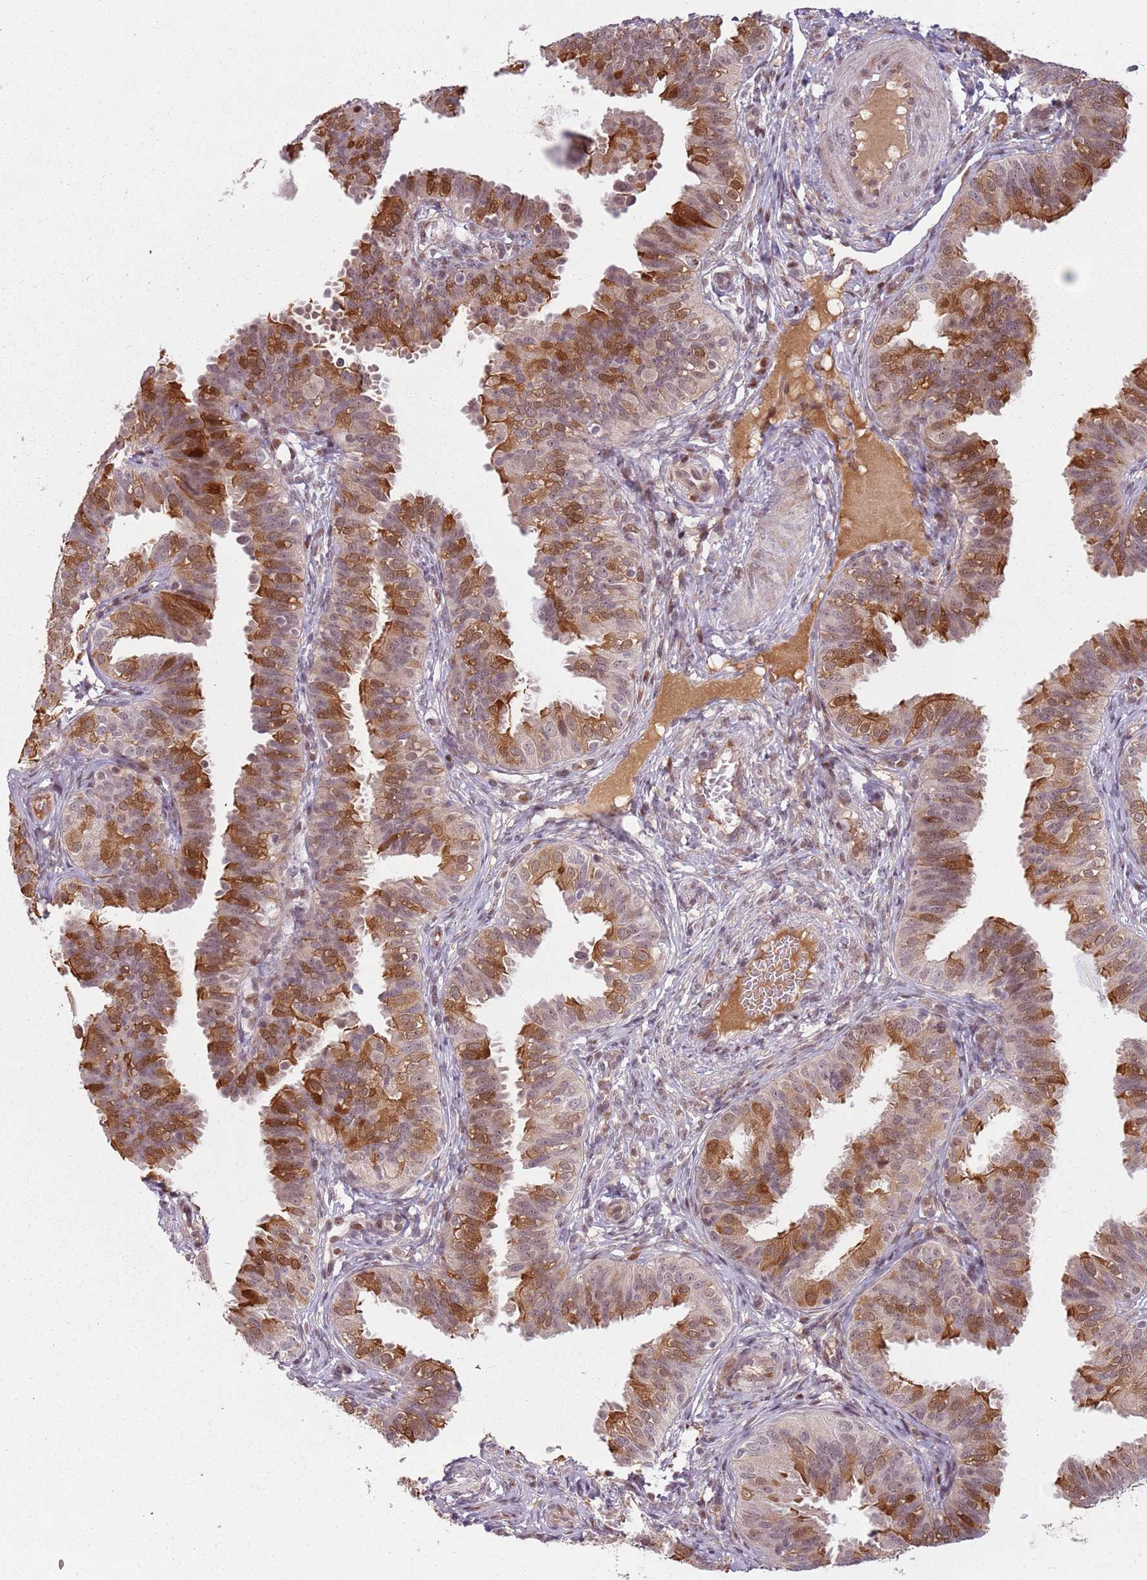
{"staining": {"intensity": "moderate", "quantity": "25%-75%", "location": "cytoplasmic/membranous,nuclear"}, "tissue": "fallopian tube", "cell_type": "Glandular cells", "image_type": "normal", "snomed": [{"axis": "morphology", "description": "Normal tissue, NOS"}, {"axis": "topography", "description": "Fallopian tube"}], "caption": "Immunohistochemistry (DAB (3,3'-diaminobenzidine)) staining of unremarkable human fallopian tube shows moderate cytoplasmic/membranous,nuclear protein expression in about 25%-75% of glandular cells.", "gene": "ADGRG1", "patient": {"sex": "female", "age": 35}}